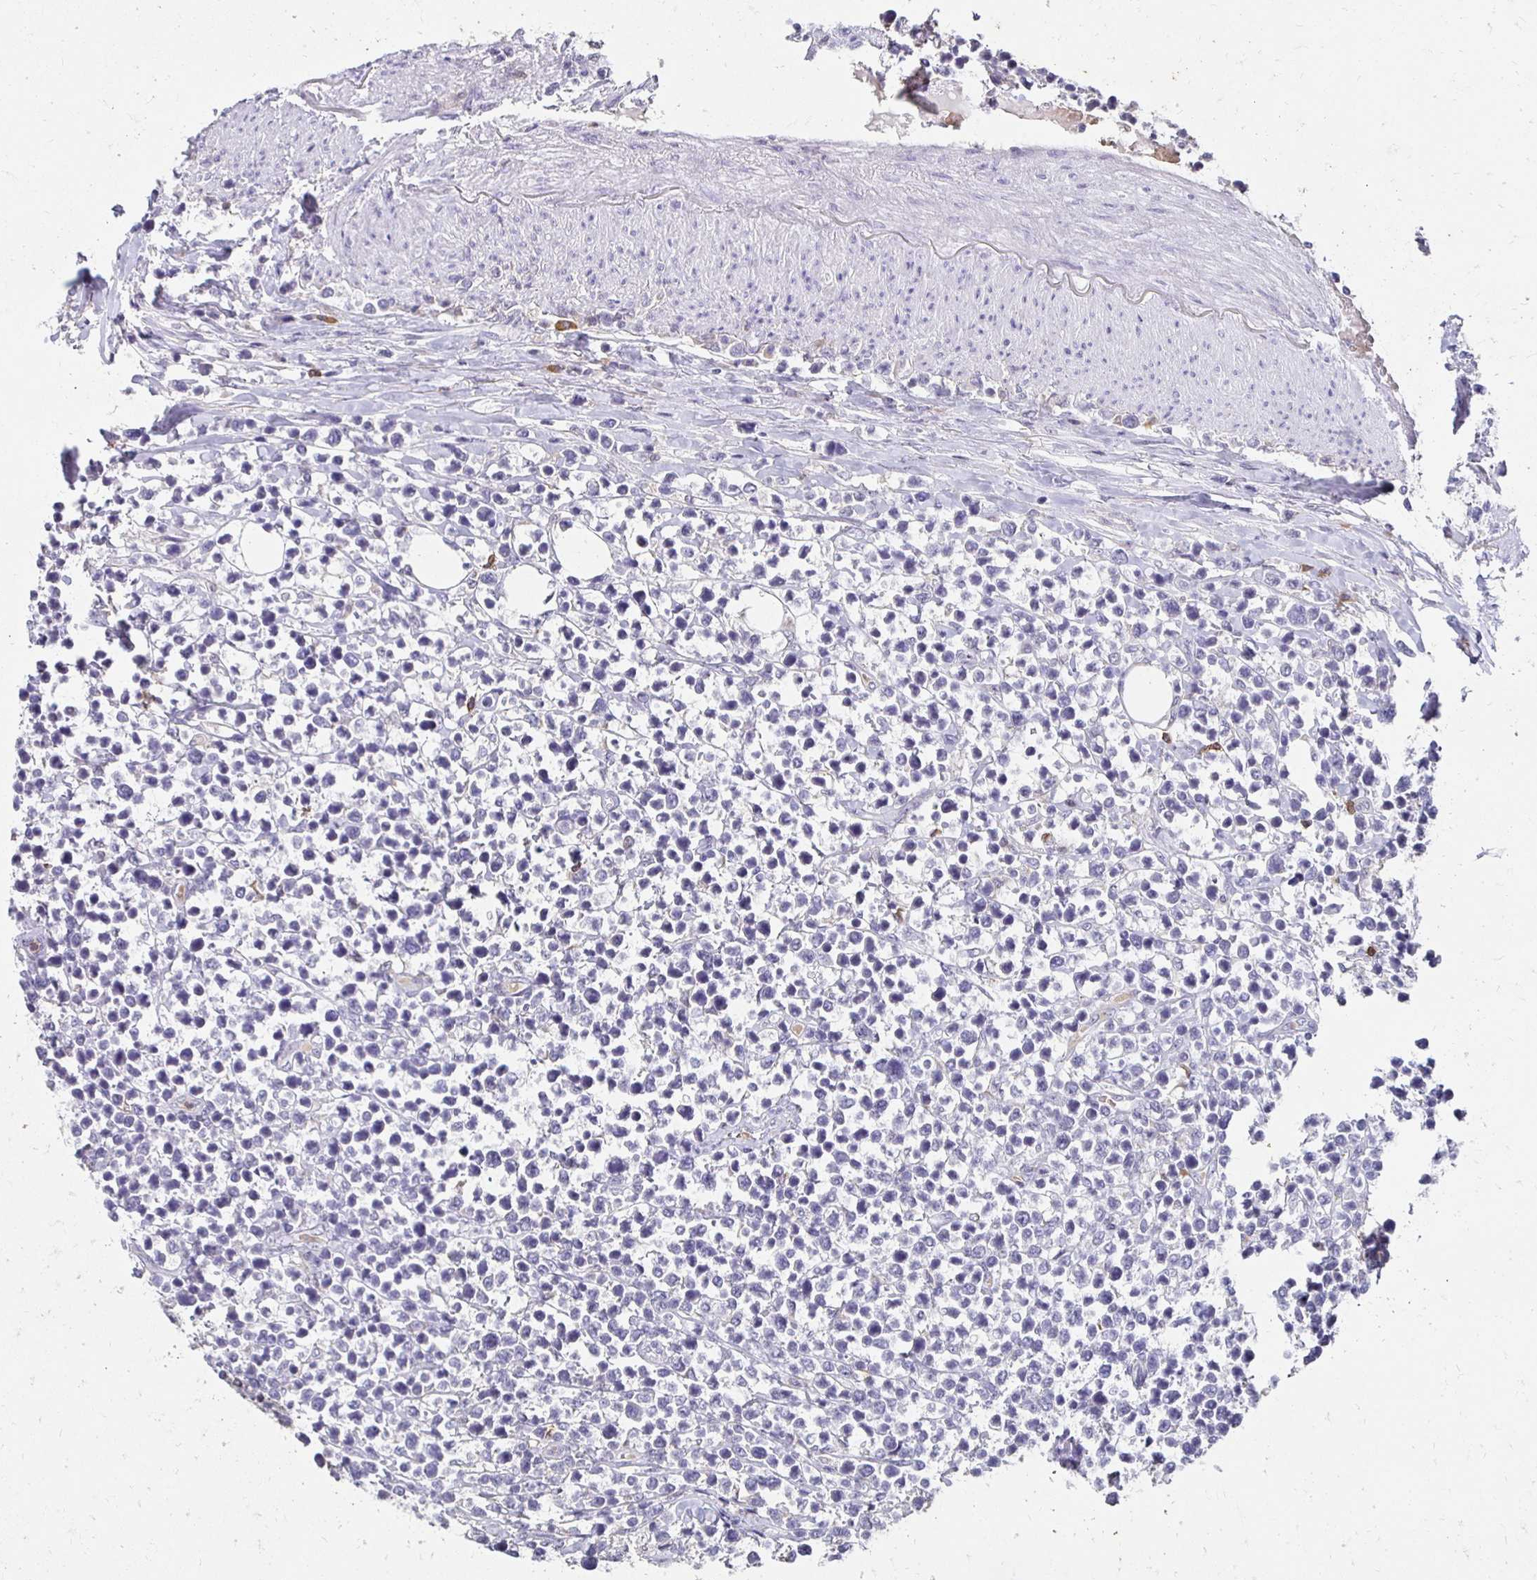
{"staining": {"intensity": "negative", "quantity": "none", "location": "none"}, "tissue": "lymphoma", "cell_type": "Tumor cells", "image_type": "cancer", "snomed": [{"axis": "morphology", "description": "Malignant lymphoma, non-Hodgkin's type, High grade"}, {"axis": "topography", "description": "Soft tissue"}], "caption": "An IHC photomicrograph of lymphoma is shown. There is no staining in tumor cells of lymphoma.", "gene": "GK2", "patient": {"sex": "female", "age": 56}}